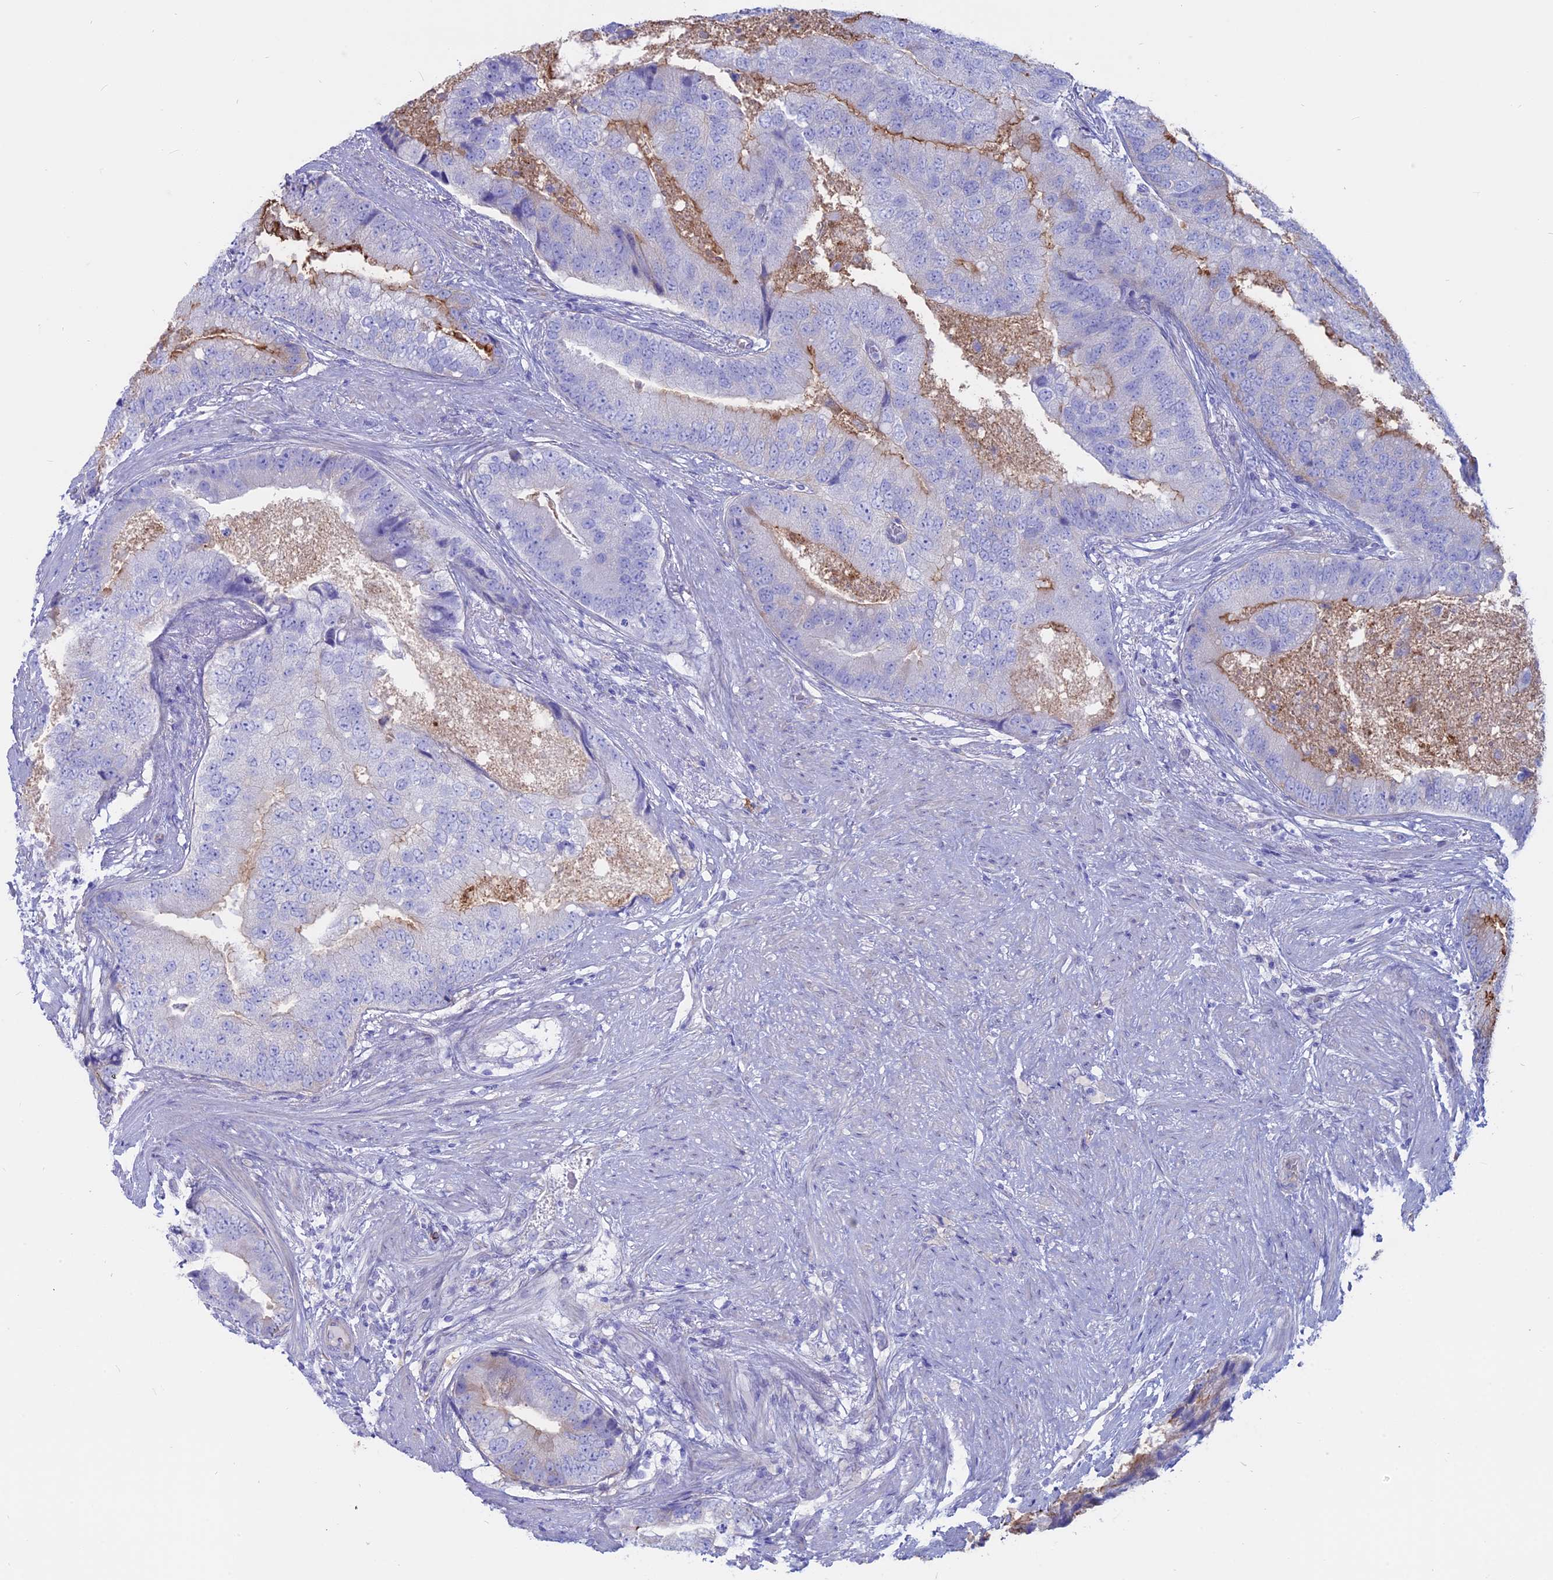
{"staining": {"intensity": "negative", "quantity": "none", "location": "none"}, "tissue": "prostate cancer", "cell_type": "Tumor cells", "image_type": "cancer", "snomed": [{"axis": "morphology", "description": "Adenocarcinoma, High grade"}, {"axis": "topography", "description": "Prostate"}], "caption": "Photomicrograph shows no protein expression in tumor cells of high-grade adenocarcinoma (prostate) tissue. Nuclei are stained in blue.", "gene": "OR2AE1", "patient": {"sex": "male", "age": 70}}